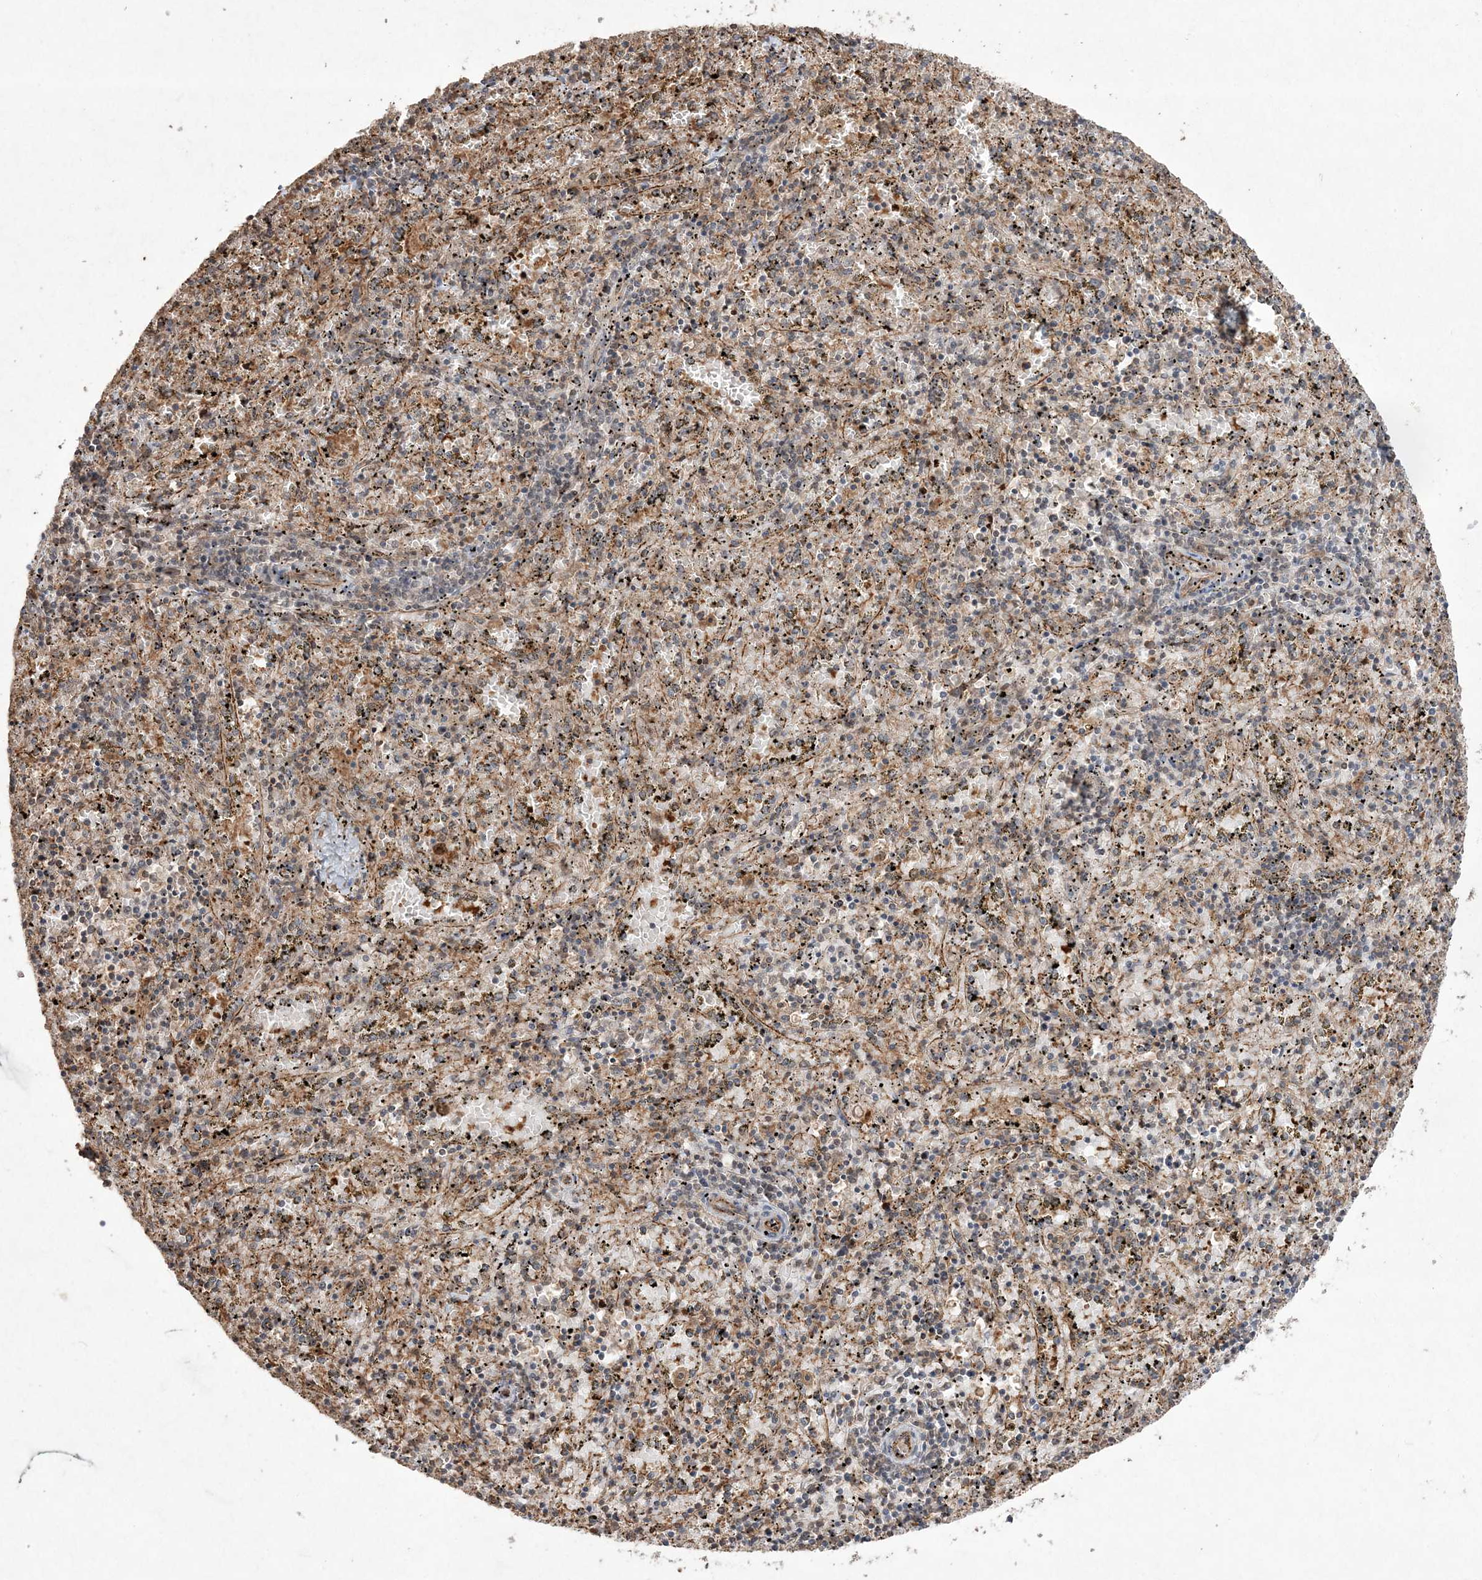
{"staining": {"intensity": "weak", "quantity": "<25%", "location": "cytoplasmic/membranous"}, "tissue": "spleen", "cell_type": "Cells in red pulp", "image_type": "normal", "snomed": [{"axis": "morphology", "description": "Normal tissue, NOS"}, {"axis": "topography", "description": "Spleen"}], "caption": "The immunohistochemistry micrograph has no significant expression in cells in red pulp of spleen. The staining was performed using DAB to visualize the protein expression in brown, while the nuclei were stained in blue with hematoxylin (Magnification: 20x).", "gene": "EHHADH", "patient": {"sex": "male", "age": 11}}